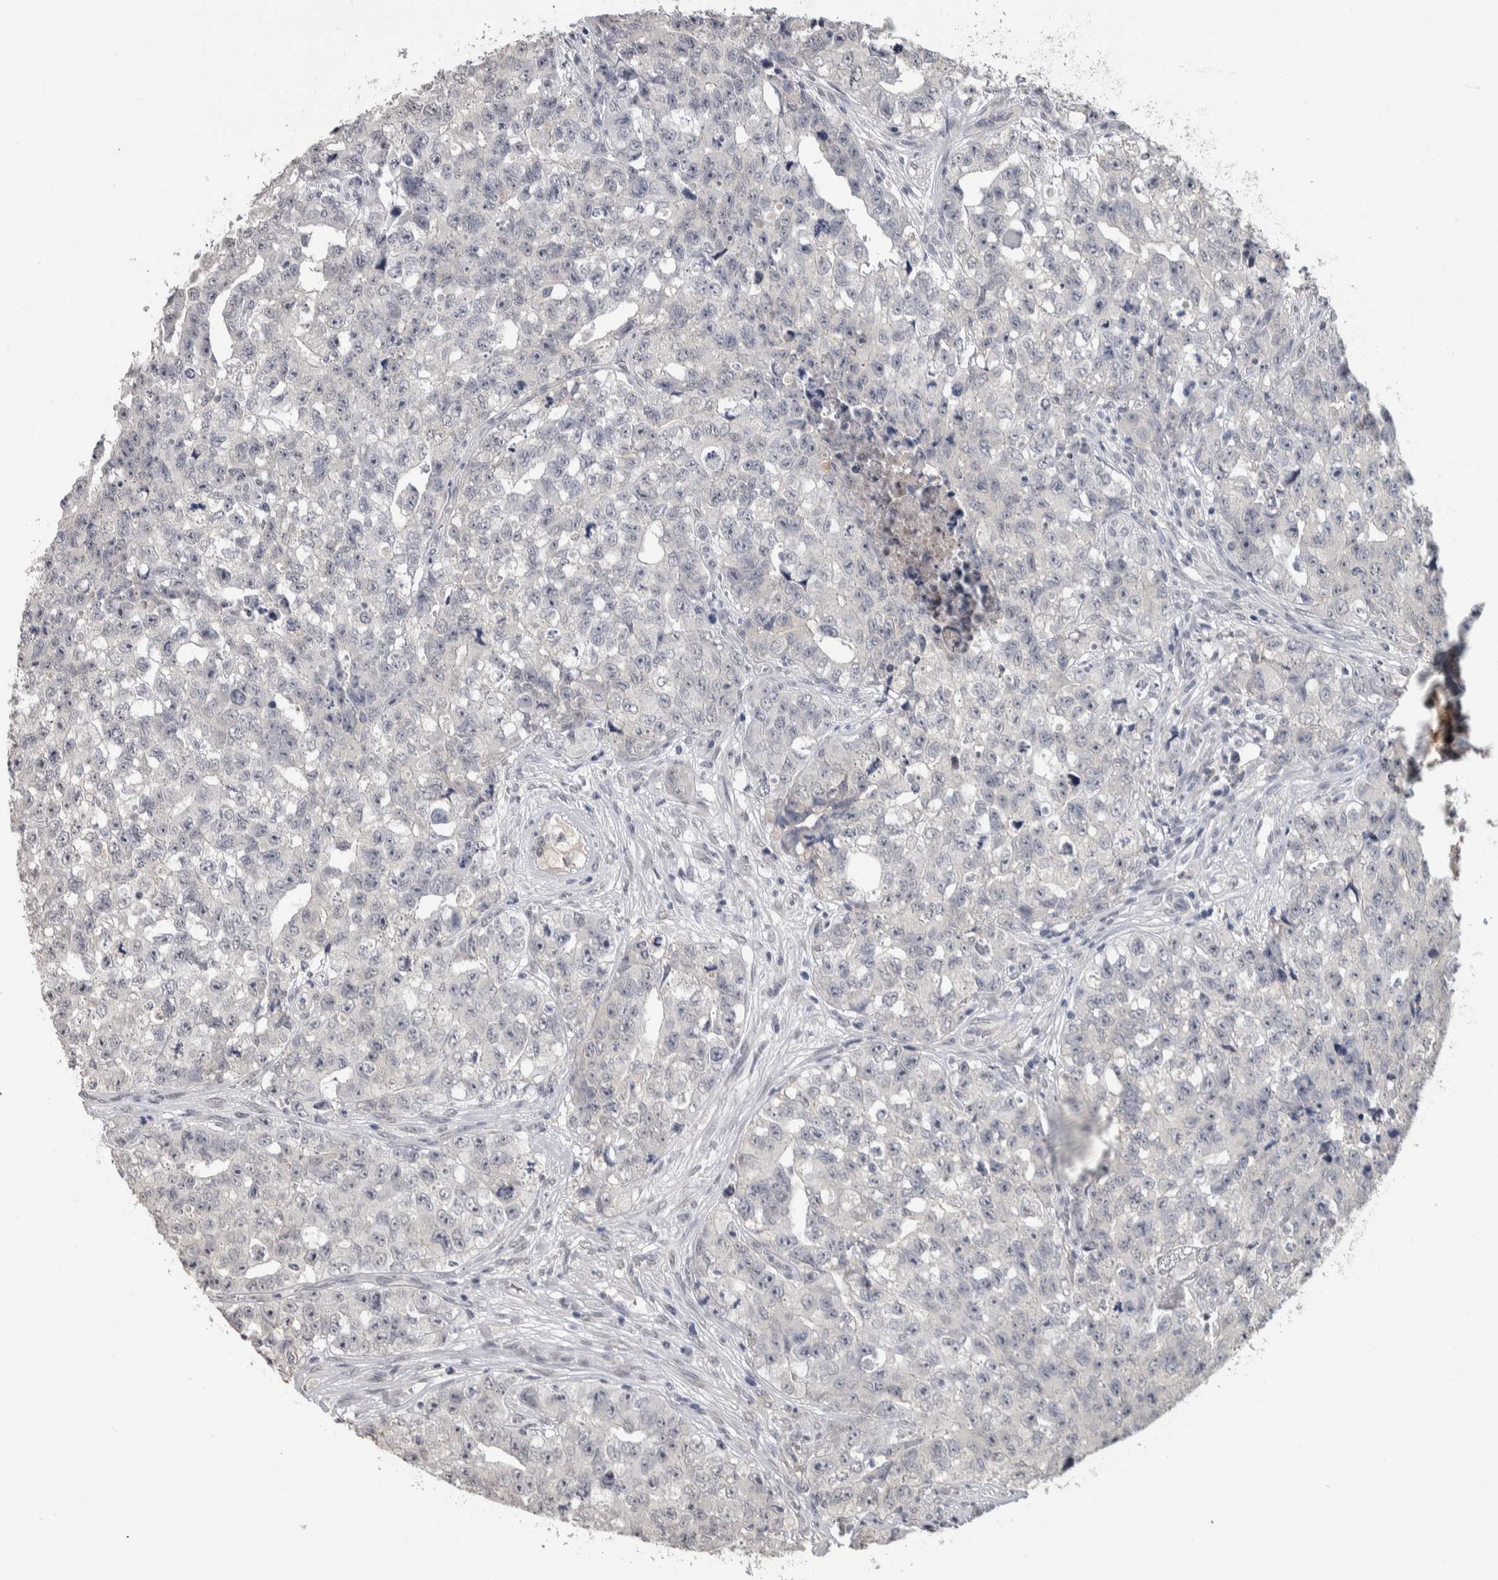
{"staining": {"intensity": "negative", "quantity": "none", "location": "none"}, "tissue": "testis cancer", "cell_type": "Tumor cells", "image_type": "cancer", "snomed": [{"axis": "morphology", "description": "Carcinoma, Embryonal, NOS"}, {"axis": "topography", "description": "Testis"}], "caption": "An immunohistochemistry (IHC) image of testis cancer (embryonal carcinoma) is shown. There is no staining in tumor cells of testis cancer (embryonal carcinoma). Nuclei are stained in blue.", "gene": "TMEM102", "patient": {"sex": "male", "age": 28}}